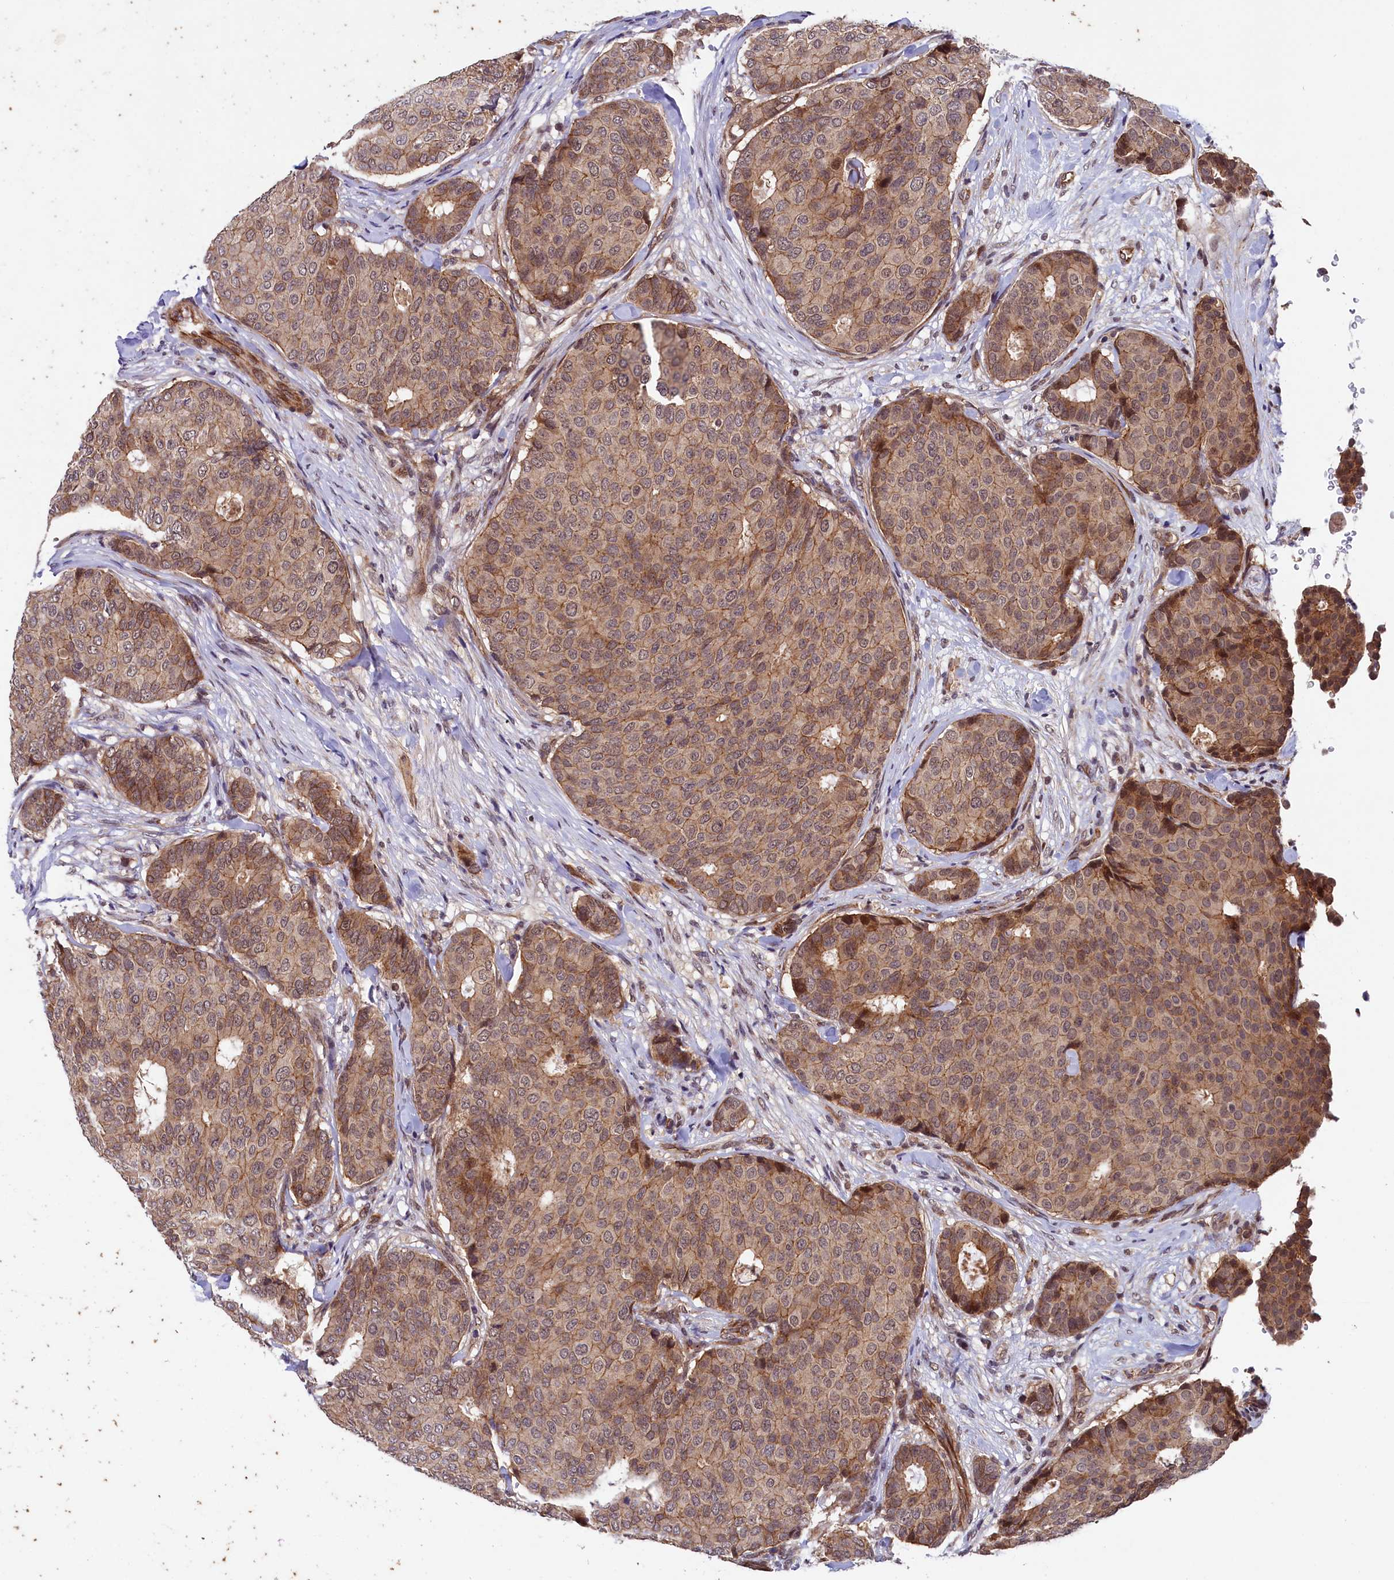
{"staining": {"intensity": "moderate", "quantity": ">75%", "location": "cytoplasmic/membranous"}, "tissue": "breast cancer", "cell_type": "Tumor cells", "image_type": "cancer", "snomed": [{"axis": "morphology", "description": "Duct carcinoma"}, {"axis": "topography", "description": "Breast"}], "caption": "Moderate cytoplasmic/membranous staining is identified in about >75% of tumor cells in infiltrating ductal carcinoma (breast).", "gene": "ARL14EP", "patient": {"sex": "female", "age": 75}}